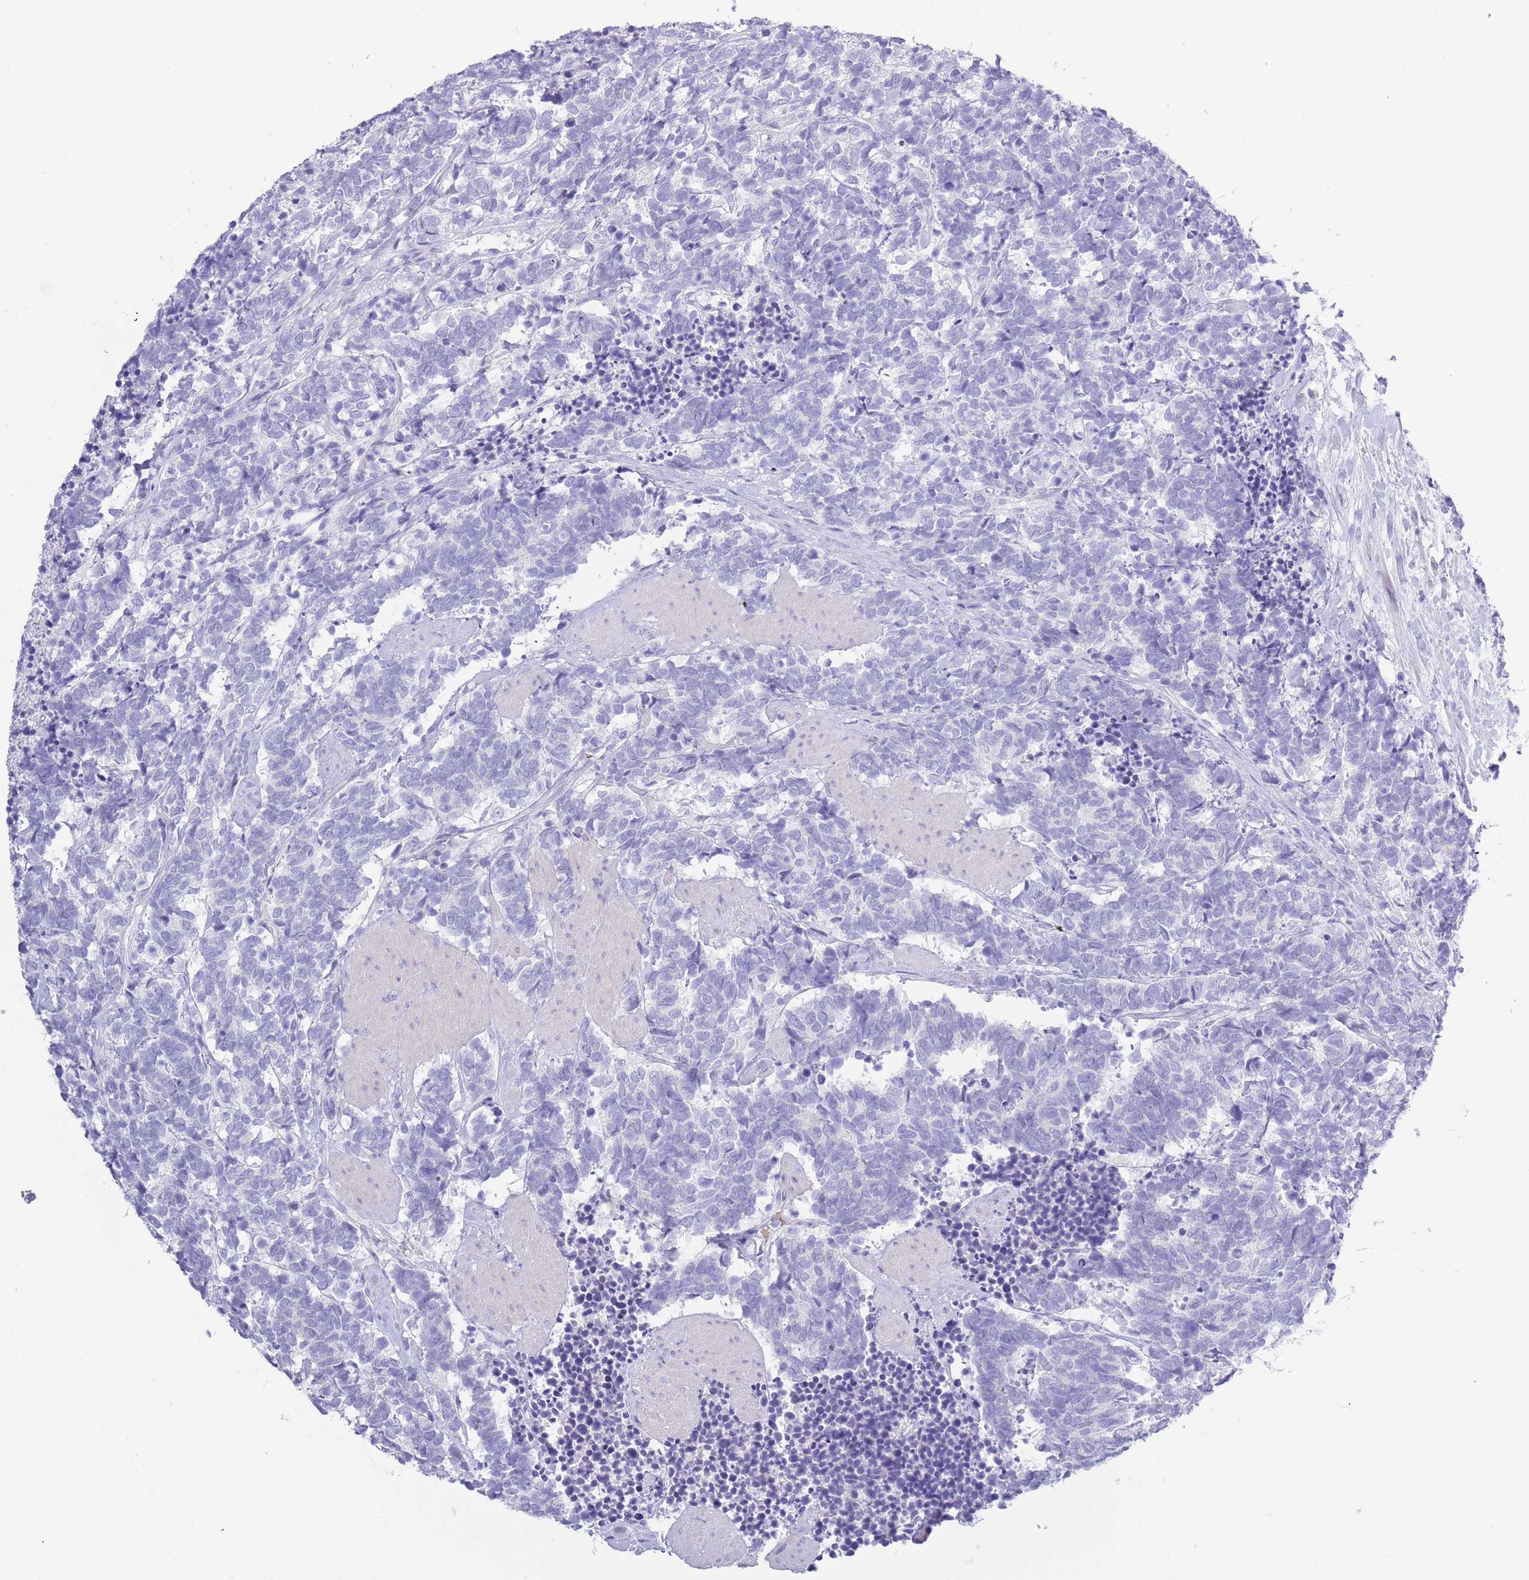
{"staining": {"intensity": "negative", "quantity": "none", "location": "none"}, "tissue": "carcinoid", "cell_type": "Tumor cells", "image_type": "cancer", "snomed": [{"axis": "morphology", "description": "Carcinoma, NOS"}, {"axis": "morphology", "description": "Carcinoid, malignant, NOS"}, {"axis": "topography", "description": "Prostate"}], "caption": "The image demonstrates no staining of tumor cells in carcinoma.", "gene": "ACR", "patient": {"sex": "male", "age": 57}}